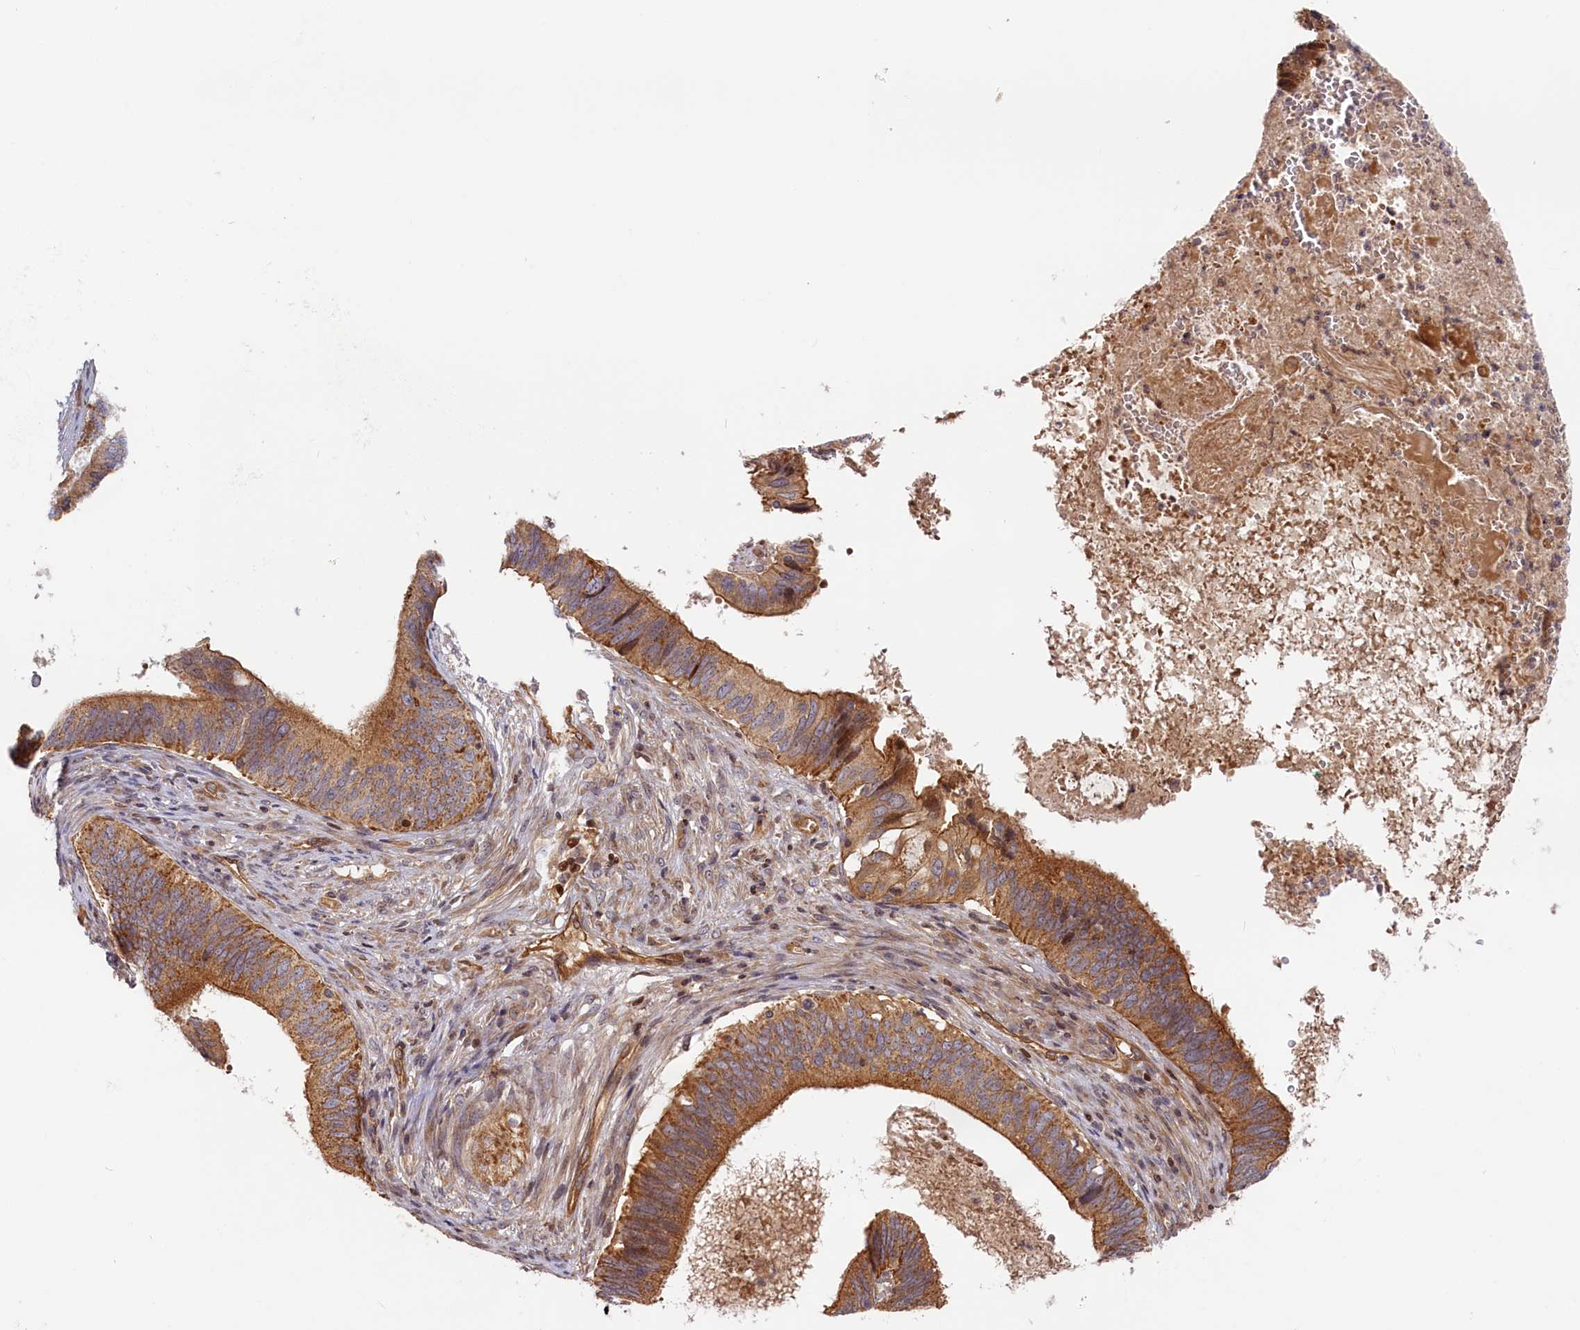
{"staining": {"intensity": "moderate", "quantity": ">75%", "location": "cytoplasmic/membranous"}, "tissue": "cervical cancer", "cell_type": "Tumor cells", "image_type": "cancer", "snomed": [{"axis": "morphology", "description": "Adenocarcinoma, NOS"}, {"axis": "topography", "description": "Cervix"}], "caption": "Immunohistochemical staining of adenocarcinoma (cervical) demonstrates moderate cytoplasmic/membranous protein positivity in about >75% of tumor cells. Immunohistochemistry stains the protein in brown and the nuclei are stained blue.", "gene": "CEP44", "patient": {"sex": "female", "age": 42}}